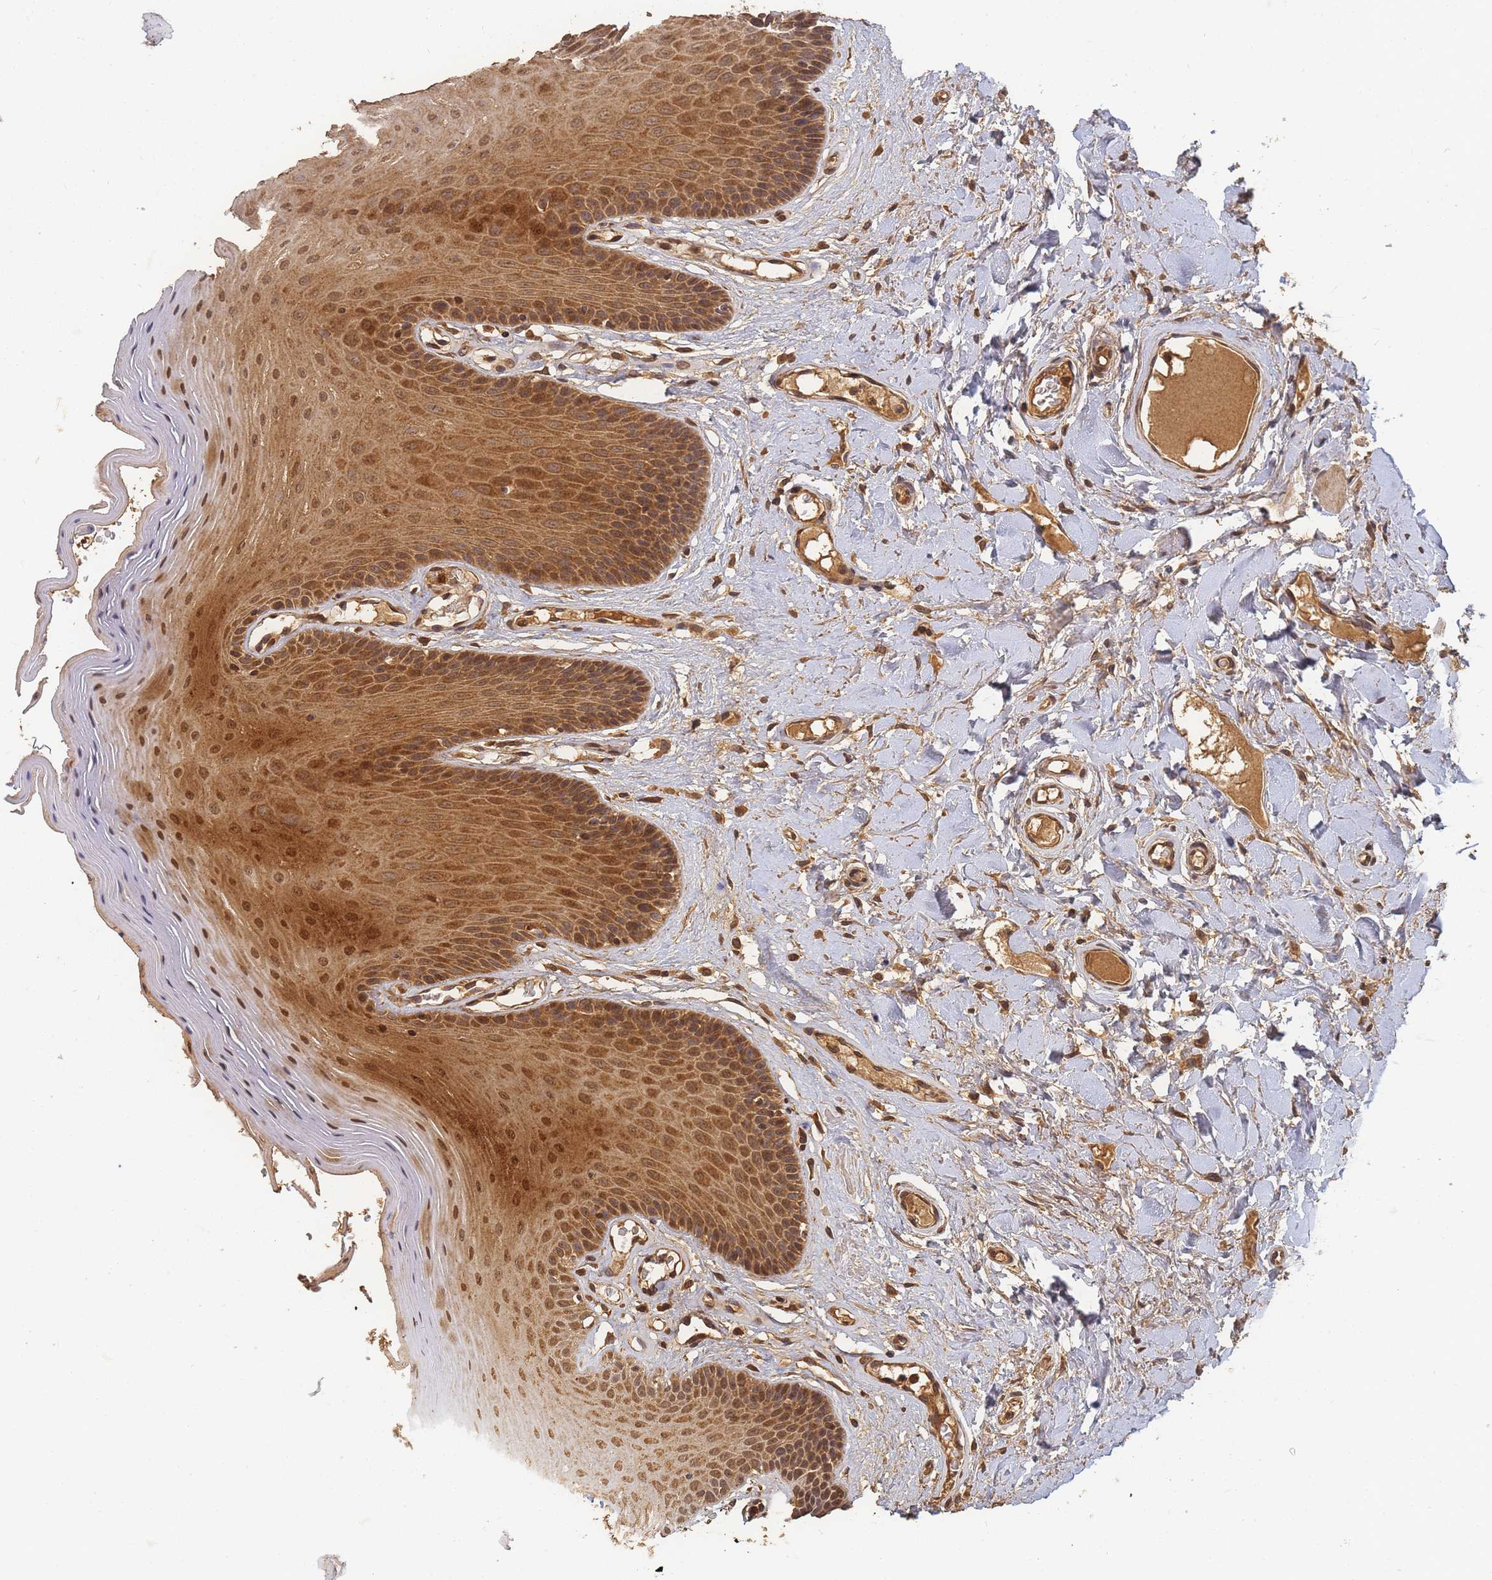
{"staining": {"intensity": "moderate", "quantity": ">75%", "location": "cytoplasmic/membranous,nuclear"}, "tissue": "oral mucosa", "cell_type": "Squamous epithelial cells", "image_type": "normal", "snomed": [{"axis": "morphology", "description": "Normal tissue, NOS"}, {"axis": "morphology", "description": "Squamous cell carcinoma, NOS"}, {"axis": "topography", "description": "Skeletal muscle"}, {"axis": "topography", "description": "Adipose tissue"}, {"axis": "topography", "description": "Vascular tissue"}, {"axis": "topography", "description": "Oral tissue"}, {"axis": "topography", "description": "Peripheral nerve tissue"}, {"axis": "topography", "description": "Head-Neck"}], "caption": "Immunohistochemical staining of unremarkable human oral mucosa displays moderate cytoplasmic/membranous,nuclear protein staining in approximately >75% of squamous epithelial cells.", "gene": "ALKBH1", "patient": {"sex": "male", "age": 71}}